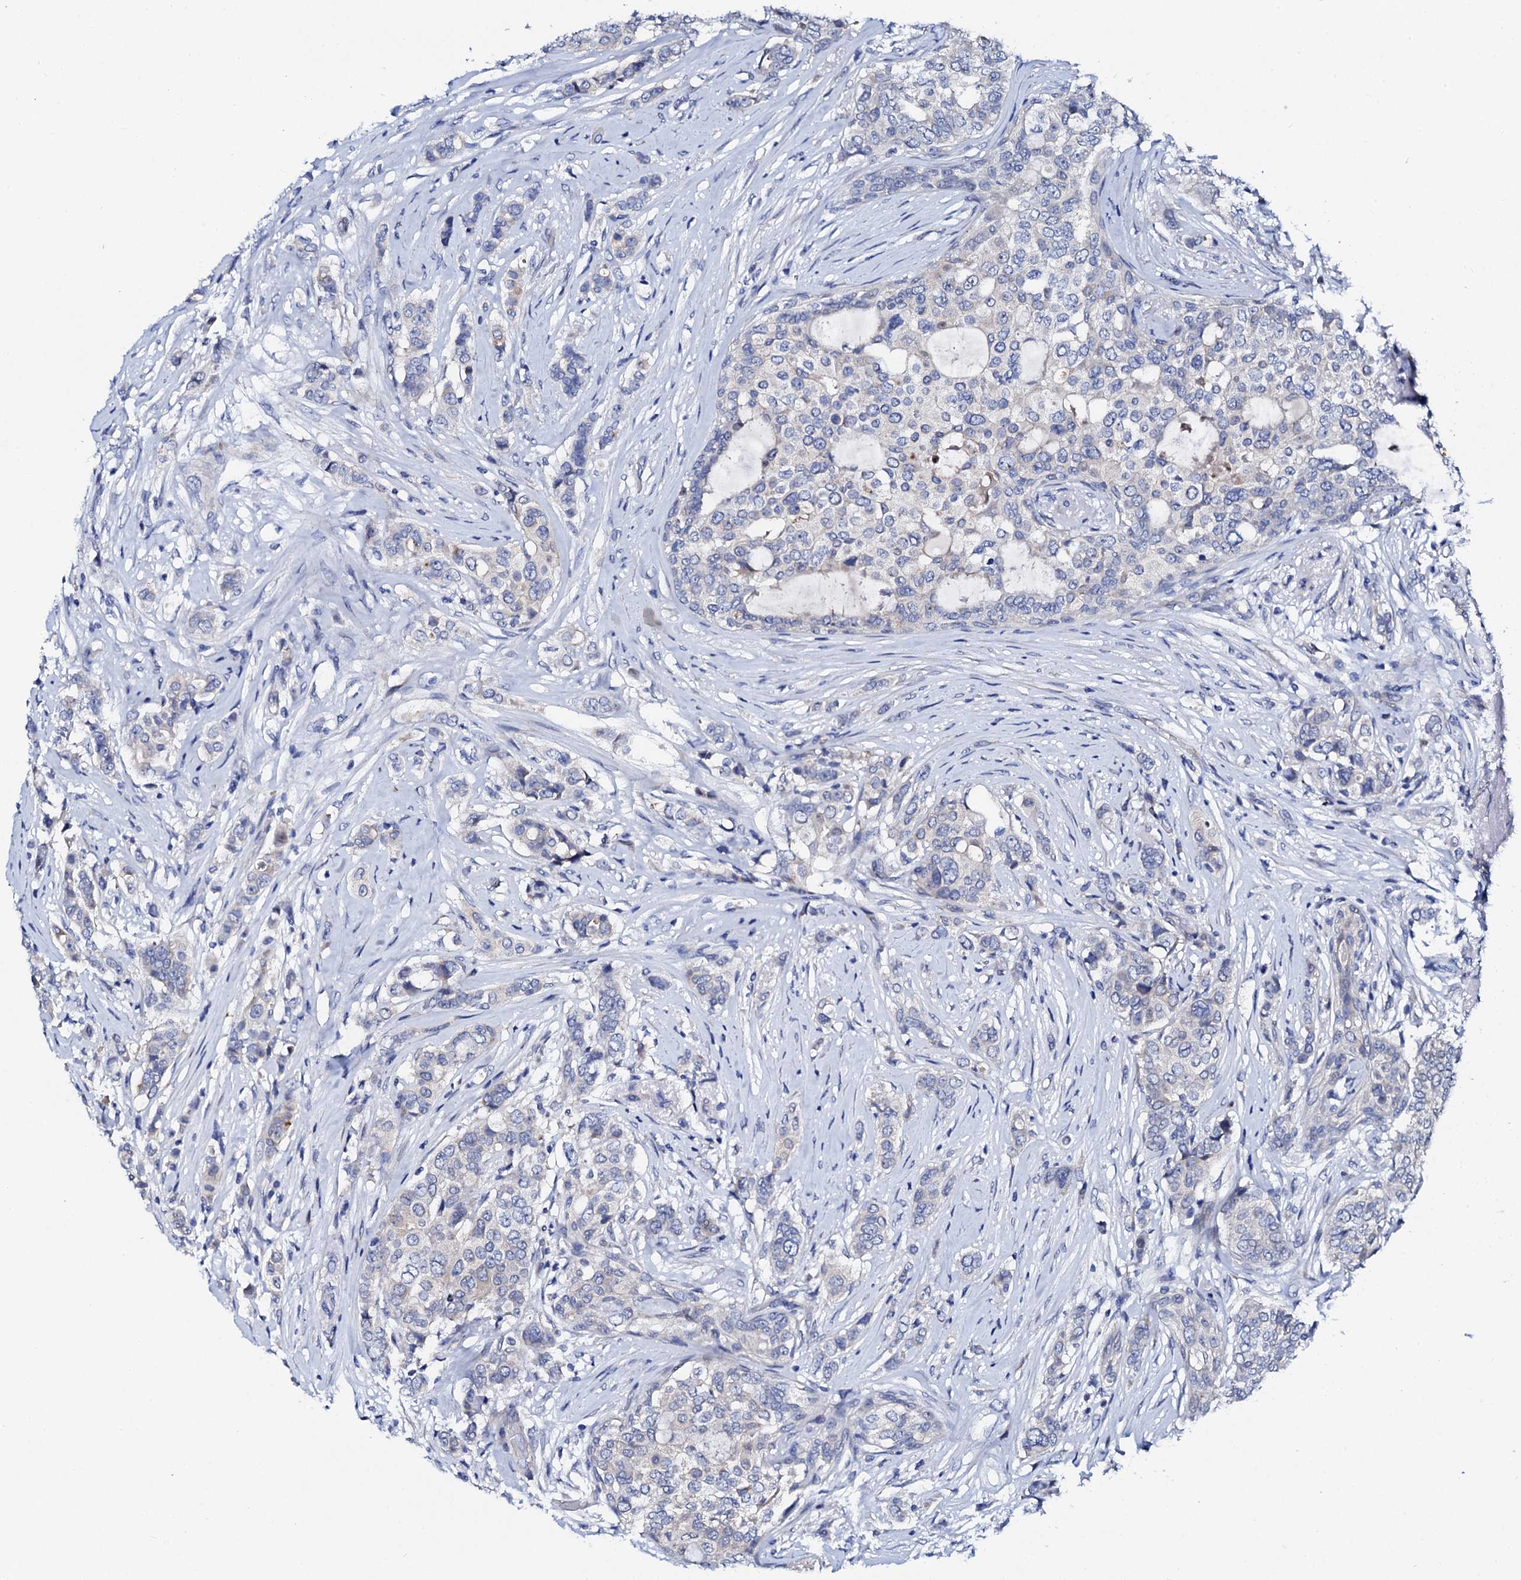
{"staining": {"intensity": "negative", "quantity": "none", "location": "none"}, "tissue": "breast cancer", "cell_type": "Tumor cells", "image_type": "cancer", "snomed": [{"axis": "morphology", "description": "Lobular carcinoma"}, {"axis": "topography", "description": "Breast"}], "caption": "Immunohistochemistry (IHC) photomicrograph of breast cancer (lobular carcinoma) stained for a protein (brown), which demonstrates no expression in tumor cells.", "gene": "TRDN", "patient": {"sex": "female", "age": 51}}